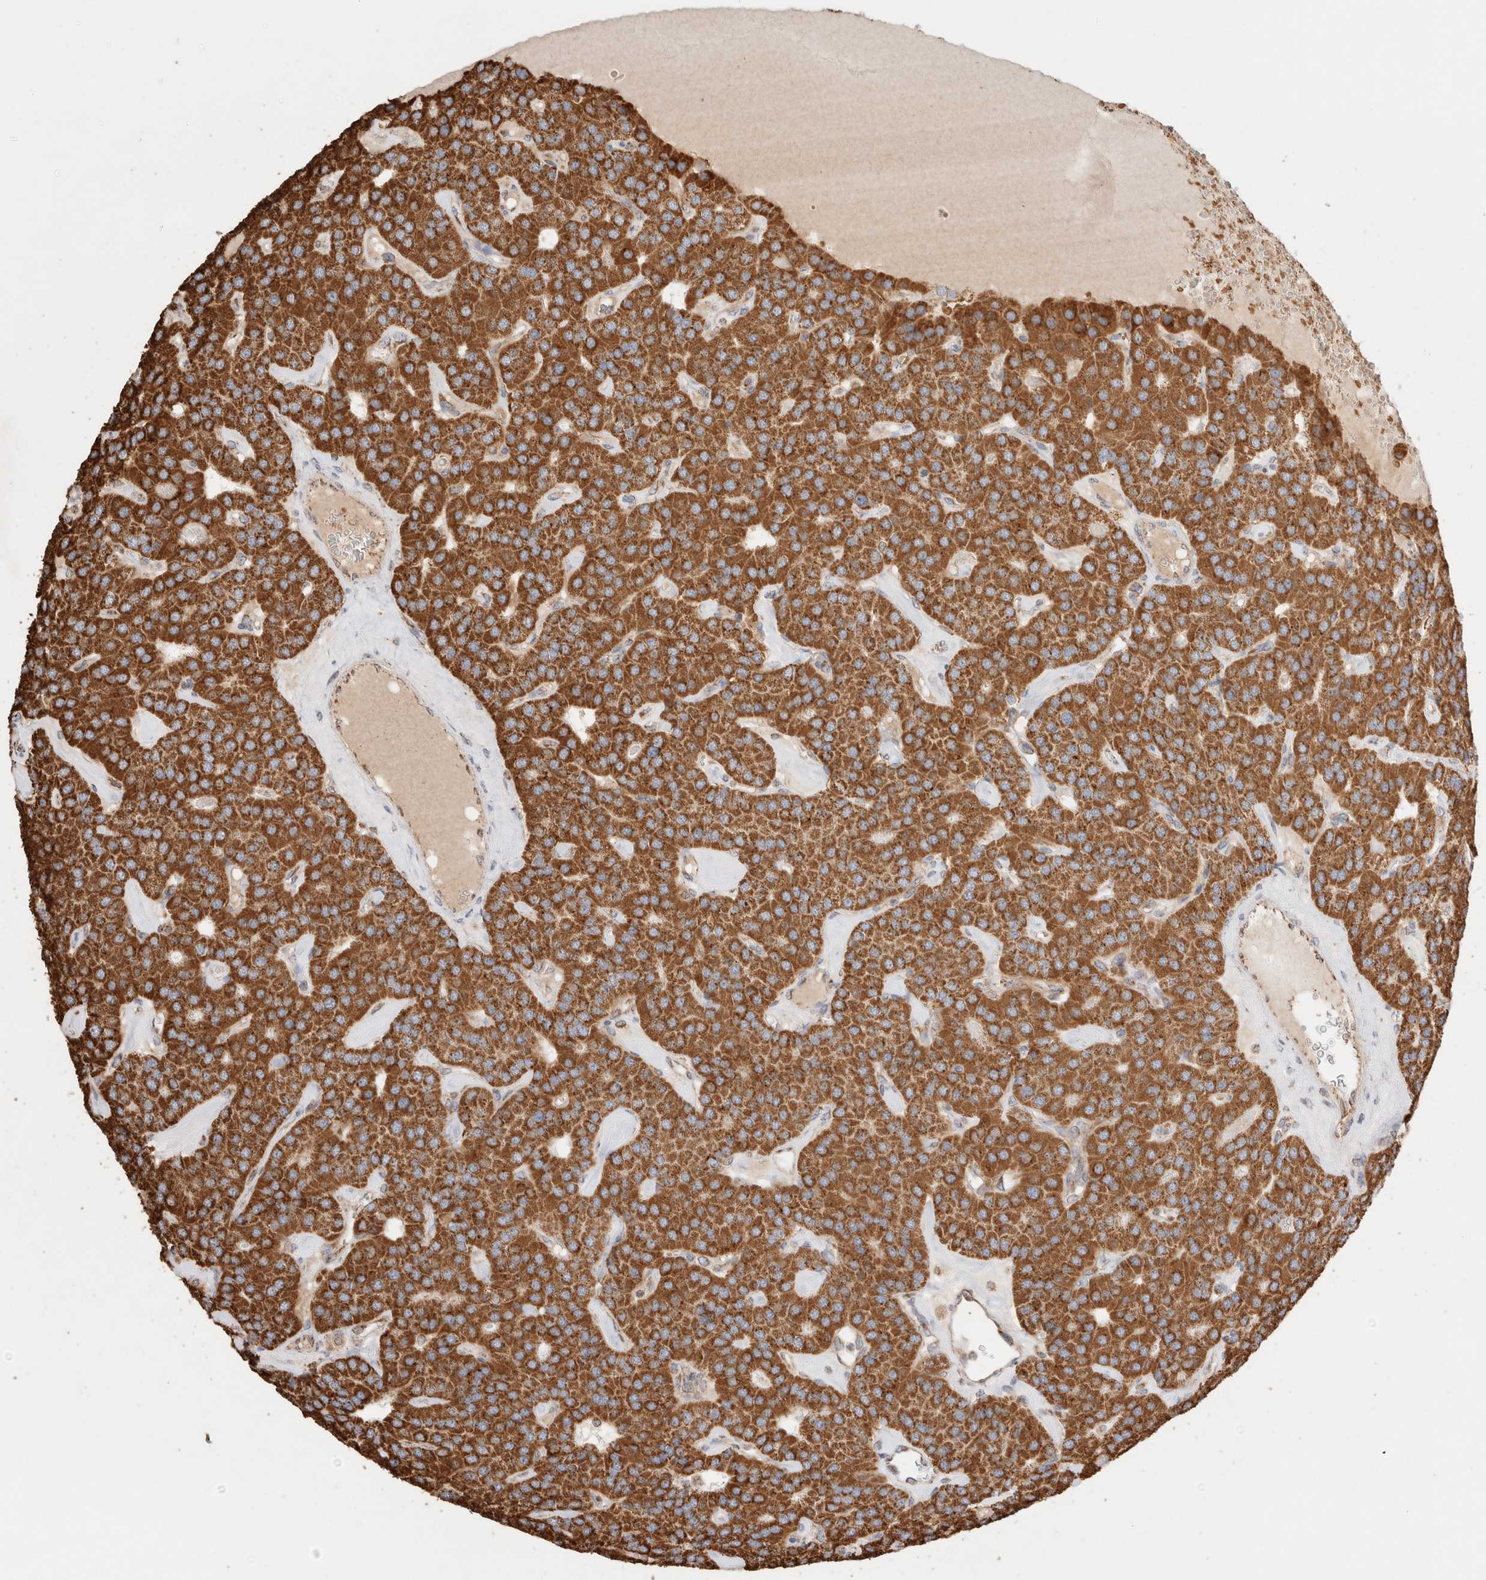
{"staining": {"intensity": "strong", "quantity": ">75%", "location": "cytoplasmic/membranous"}, "tissue": "parathyroid gland", "cell_type": "Glandular cells", "image_type": "normal", "snomed": [{"axis": "morphology", "description": "Normal tissue, NOS"}, {"axis": "morphology", "description": "Adenoma, NOS"}, {"axis": "topography", "description": "Parathyroid gland"}], "caption": "Immunohistochemistry (IHC) staining of benign parathyroid gland, which exhibits high levels of strong cytoplasmic/membranous staining in approximately >75% of glandular cells indicating strong cytoplasmic/membranous protein staining. The staining was performed using DAB (3,3'-diaminobenzidine) (brown) for protein detection and nuclei were counterstained in hematoxylin (blue).", "gene": "TMPPE", "patient": {"sex": "female", "age": 86}}